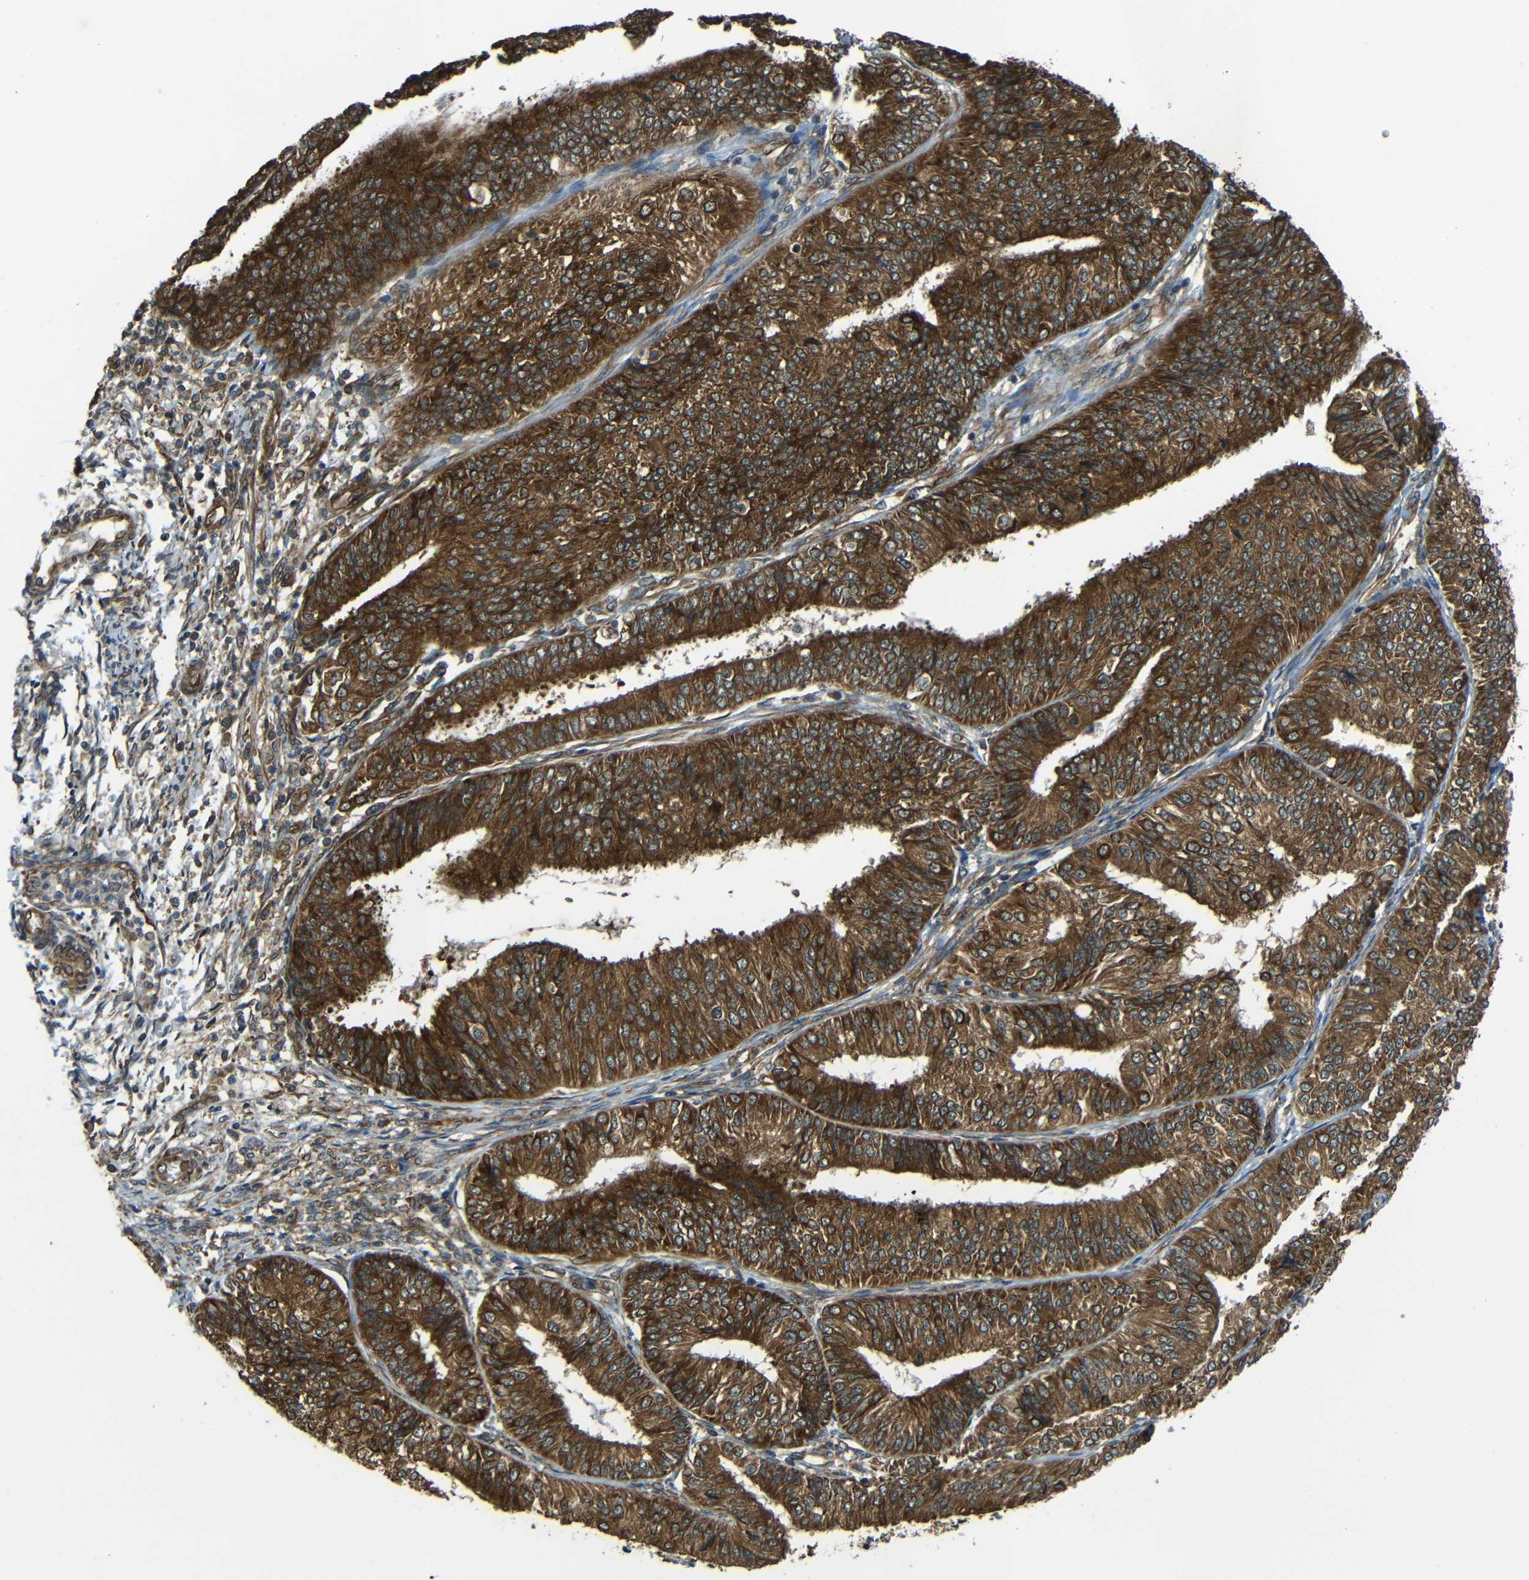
{"staining": {"intensity": "strong", "quantity": ">75%", "location": "cytoplasmic/membranous"}, "tissue": "endometrial cancer", "cell_type": "Tumor cells", "image_type": "cancer", "snomed": [{"axis": "morphology", "description": "Adenocarcinoma, NOS"}, {"axis": "topography", "description": "Endometrium"}], "caption": "This is a micrograph of IHC staining of endometrial cancer (adenocarcinoma), which shows strong expression in the cytoplasmic/membranous of tumor cells.", "gene": "VAPB", "patient": {"sex": "female", "age": 58}}